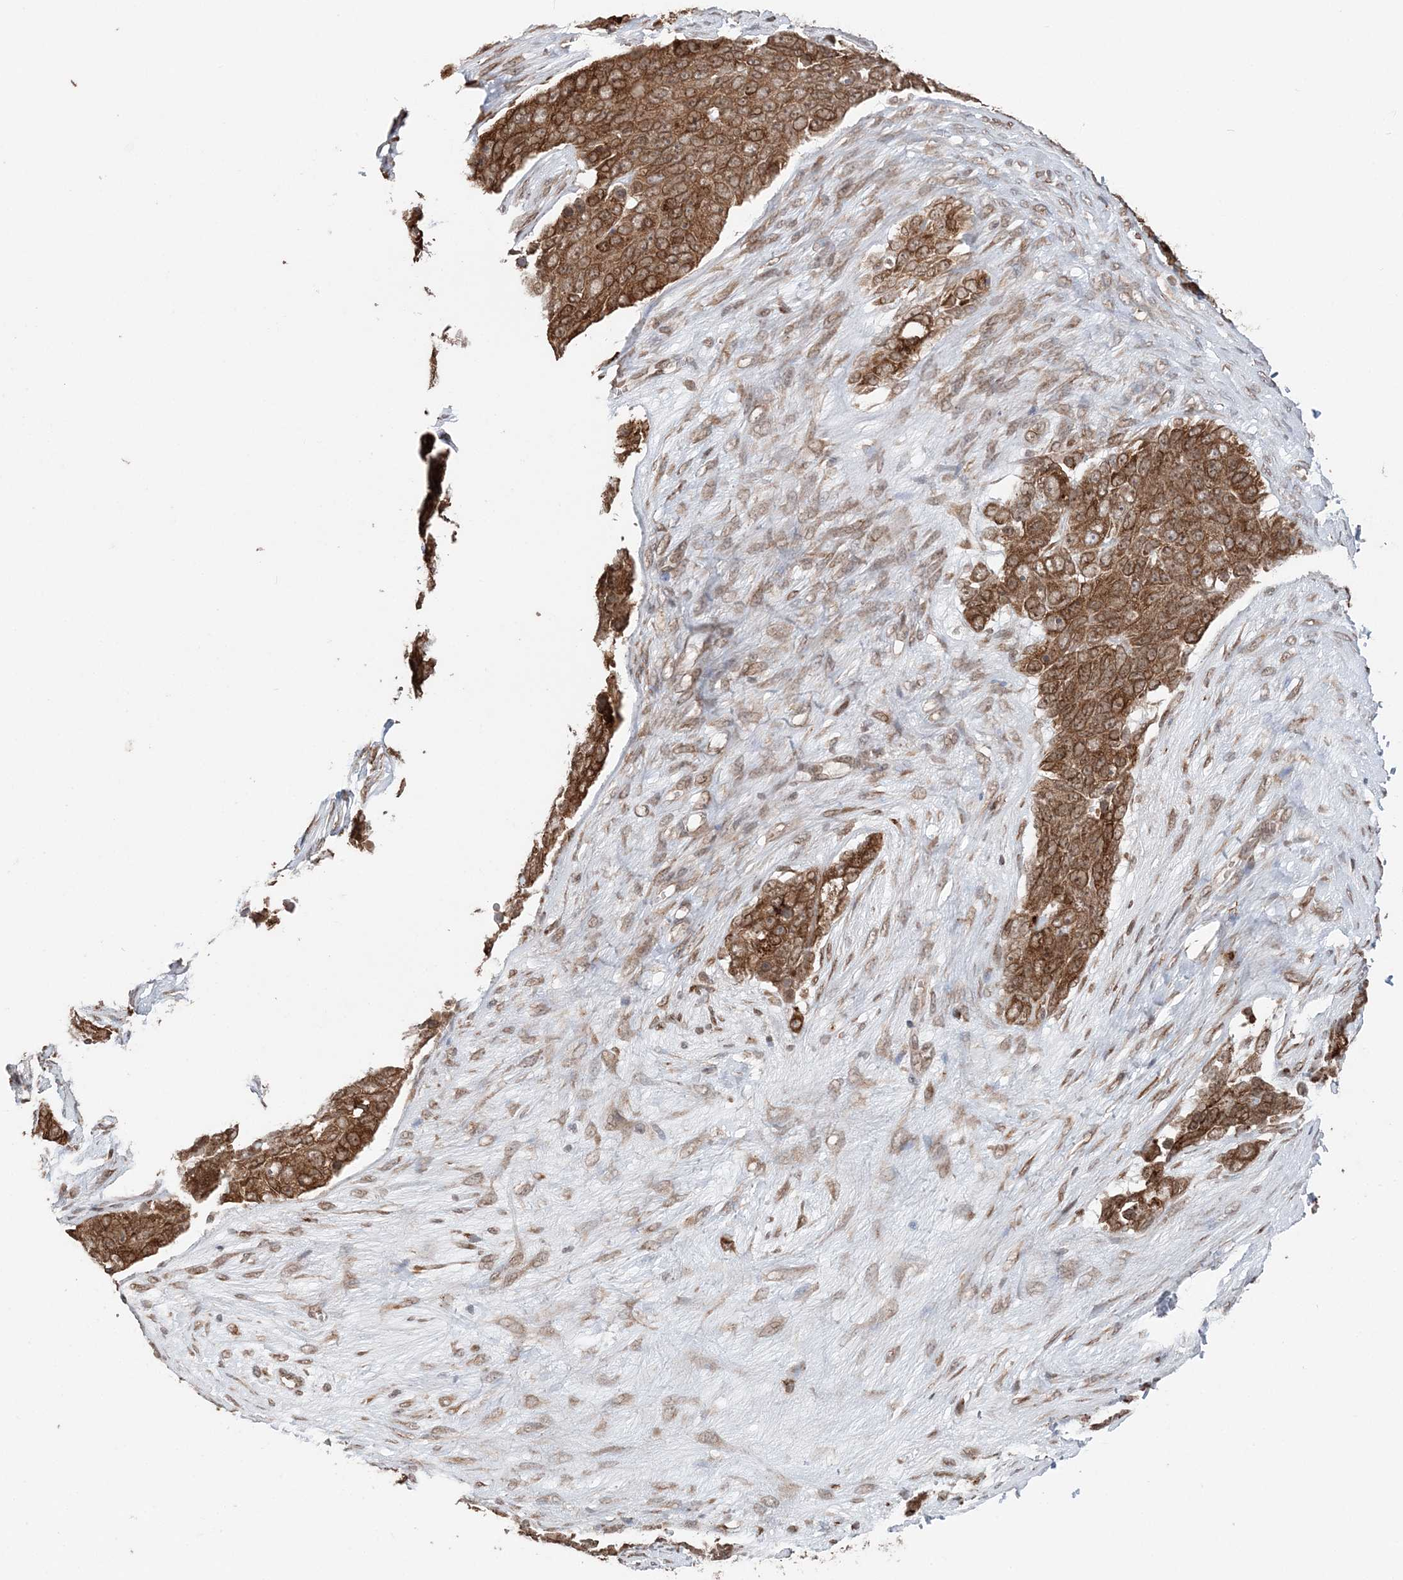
{"staining": {"intensity": "moderate", "quantity": ">75%", "location": "cytoplasmic/membranous"}, "tissue": "ovarian cancer", "cell_type": "Tumor cells", "image_type": "cancer", "snomed": [{"axis": "morphology", "description": "Carcinoma, endometroid"}, {"axis": "topography", "description": "Ovary"}], "caption": "A brown stain shows moderate cytoplasmic/membranous expression of a protein in human ovarian cancer tumor cells. Nuclei are stained in blue.", "gene": "TMED10", "patient": {"sex": "female", "age": 51}}